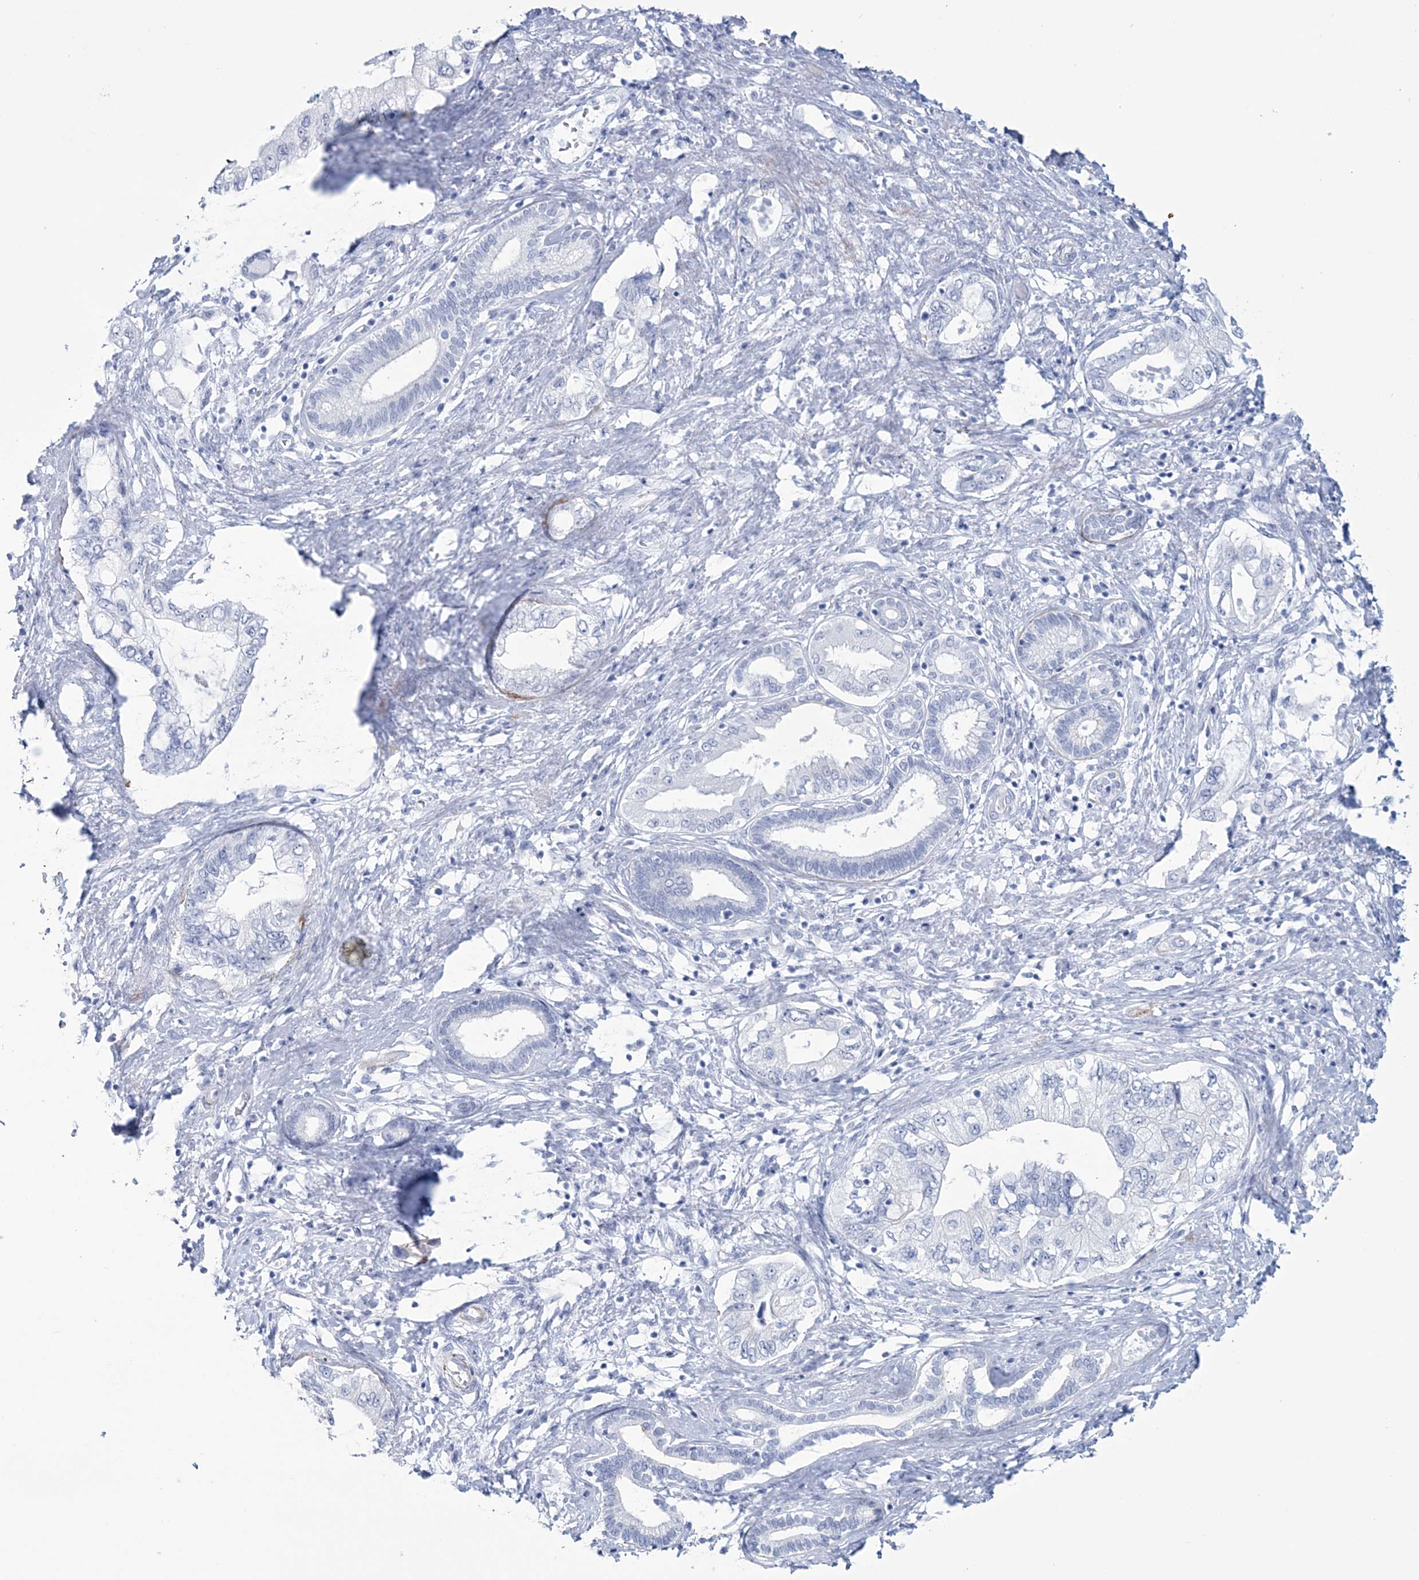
{"staining": {"intensity": "negative", "quantity": "none", "location": "none"}, "tissue": "pancreatic cancer", "cell_type": "Tumor cells", "image_type": "cancer", "snomed": [{"axis": "morphology", "description": "Adenocarcinoma, NOS"}, {"axis": "topography", "description": "Pancreas"}], "caption": "This image is of pancreatic adenocarcinoma stained with immunohistochemistry (IHC) to label a protein in brown with the nuclei are counter-stained blue. There is no expression in tumor cells.", "gene": "DPCD", "patient": {"sex": "female", "age": 73}}